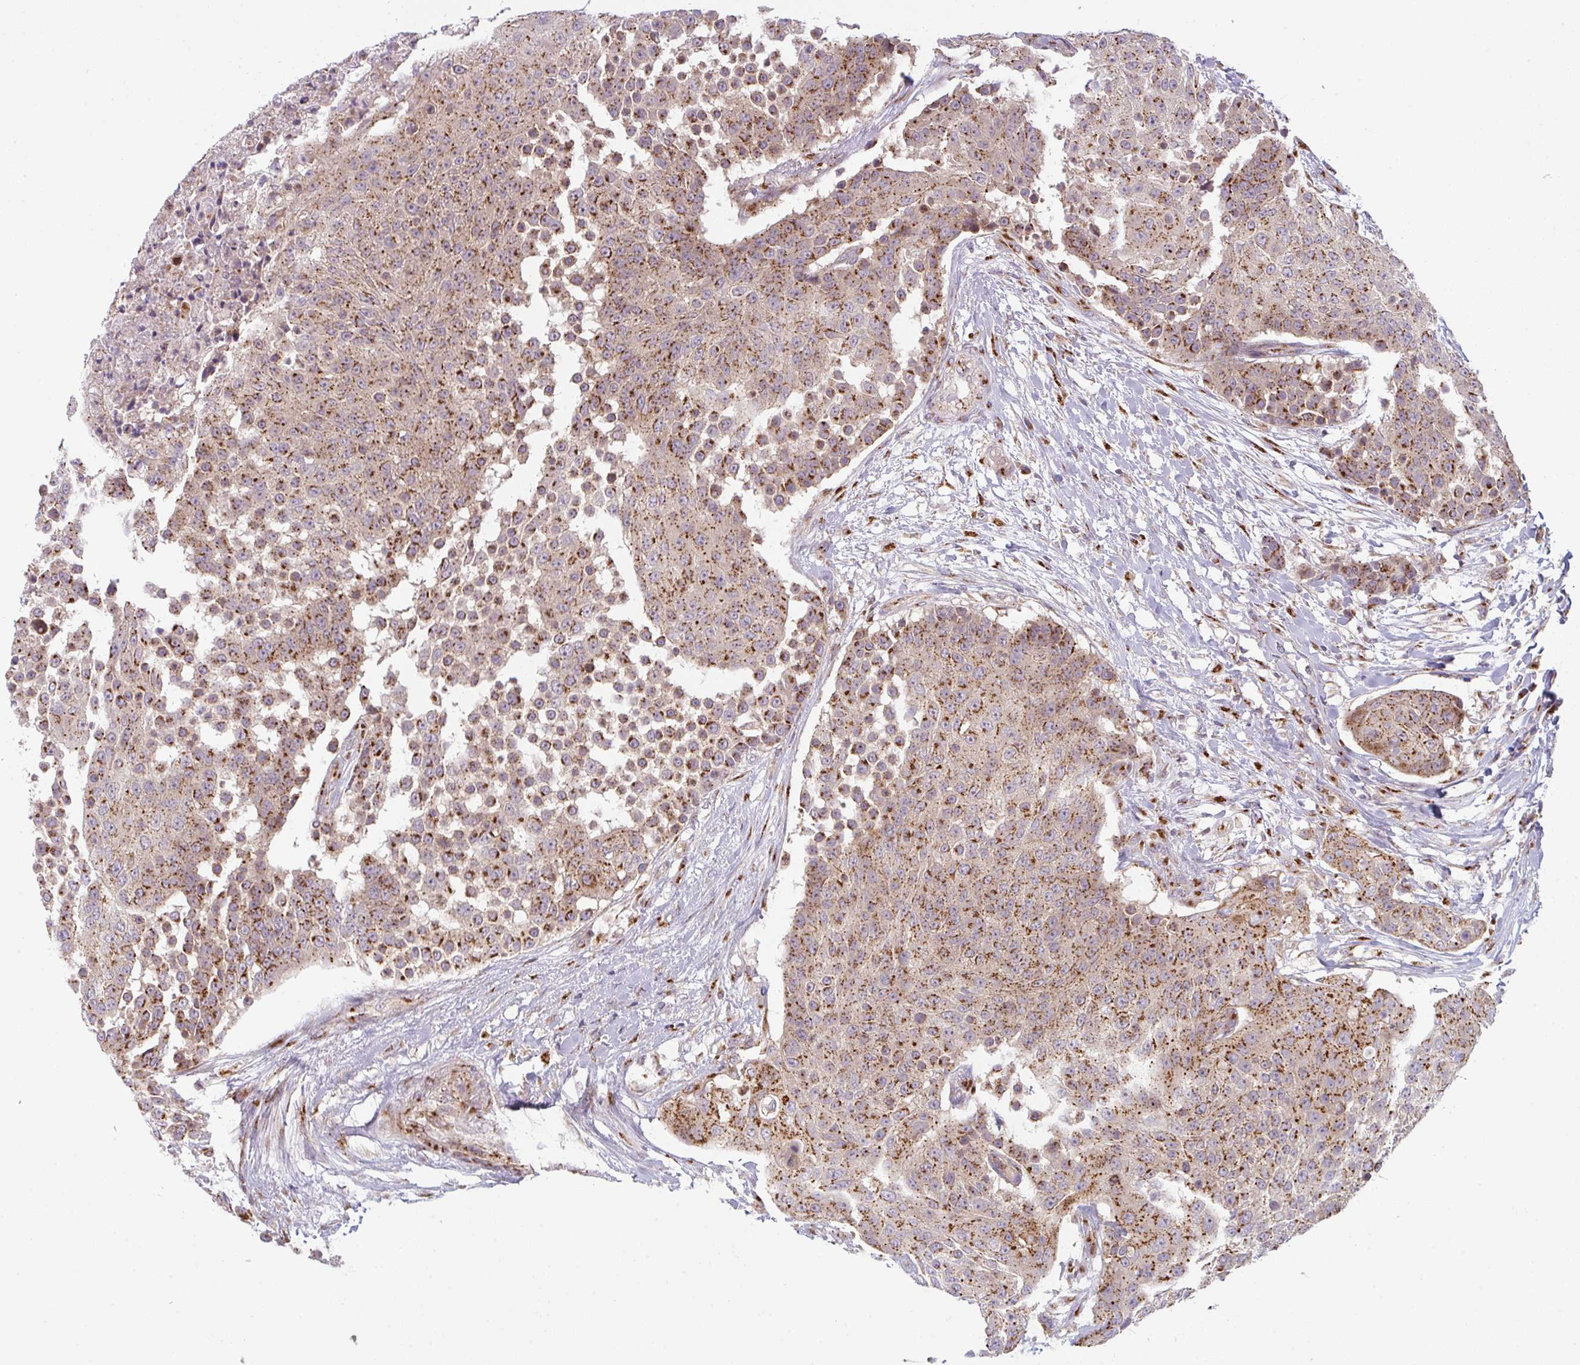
{"staining": {"intensity": "strong", "quantity": ">75%", "location": "cytoplasmic/membranous"}, "tissue": "urothelial cancer", "cell_type": "Tumor cells", "image_type": "cancer", "snomed": [{"axis": "morphology", "description": "Urothelial carcinoma, High grade"}, {"axis": "topography", "description": "Urinary bladder"}], "caption": "The image exhibits immunohistochemical staining of high-grade urothelial carcinoma. There is strong cytoplasmic/membranous expression is appreciated in approximately >75% of tumor cells.", "gene": "GVQW3", "patient": {"sex": "female", "age": 63}}